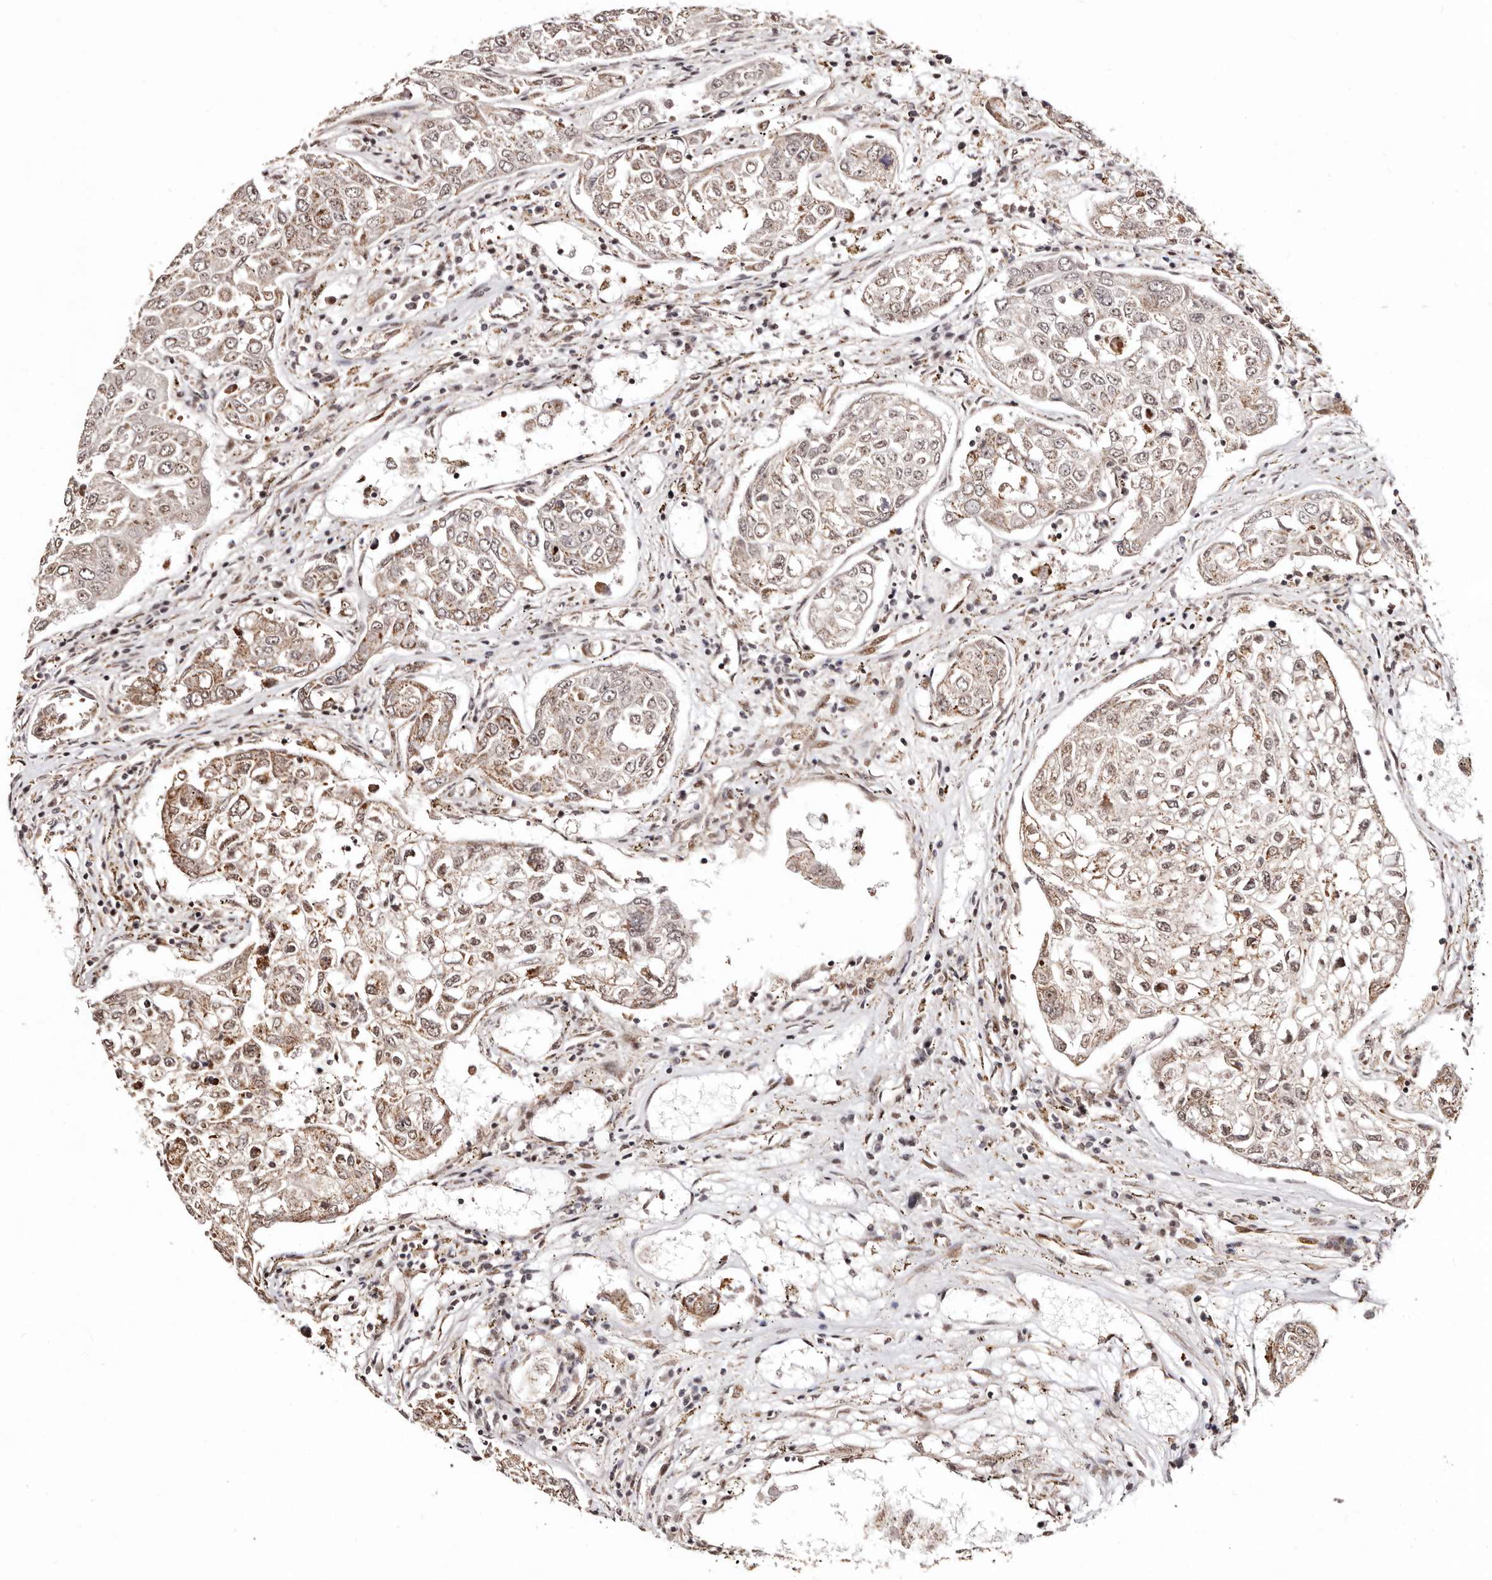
{"staining": {"intensity": "moderate", "quantity": "<25%", "location": "cytoplasmic/membranous"}, "tissue": "urothelial cancer", "cell_type": "Tumor cells", "image_type": "cancer", "snomed": [{"axis": "morphology", "description": "Urothelial carcinoma, High grade"}, {"axis": "topography", "description": "Lymph node"}, {"axis": "topography", "description": "Urinary bladder"}], "caption": "Immunohistochemistry (IHC) photomicrograph of urothelial cancer stained for a protein (brown), which displays low levels of moderate cytoplasmic/membranous expression in approximately <25% of tumor cells.", "gene": "HIVEP3", "patient": {"sex": "male", "age": 51}}